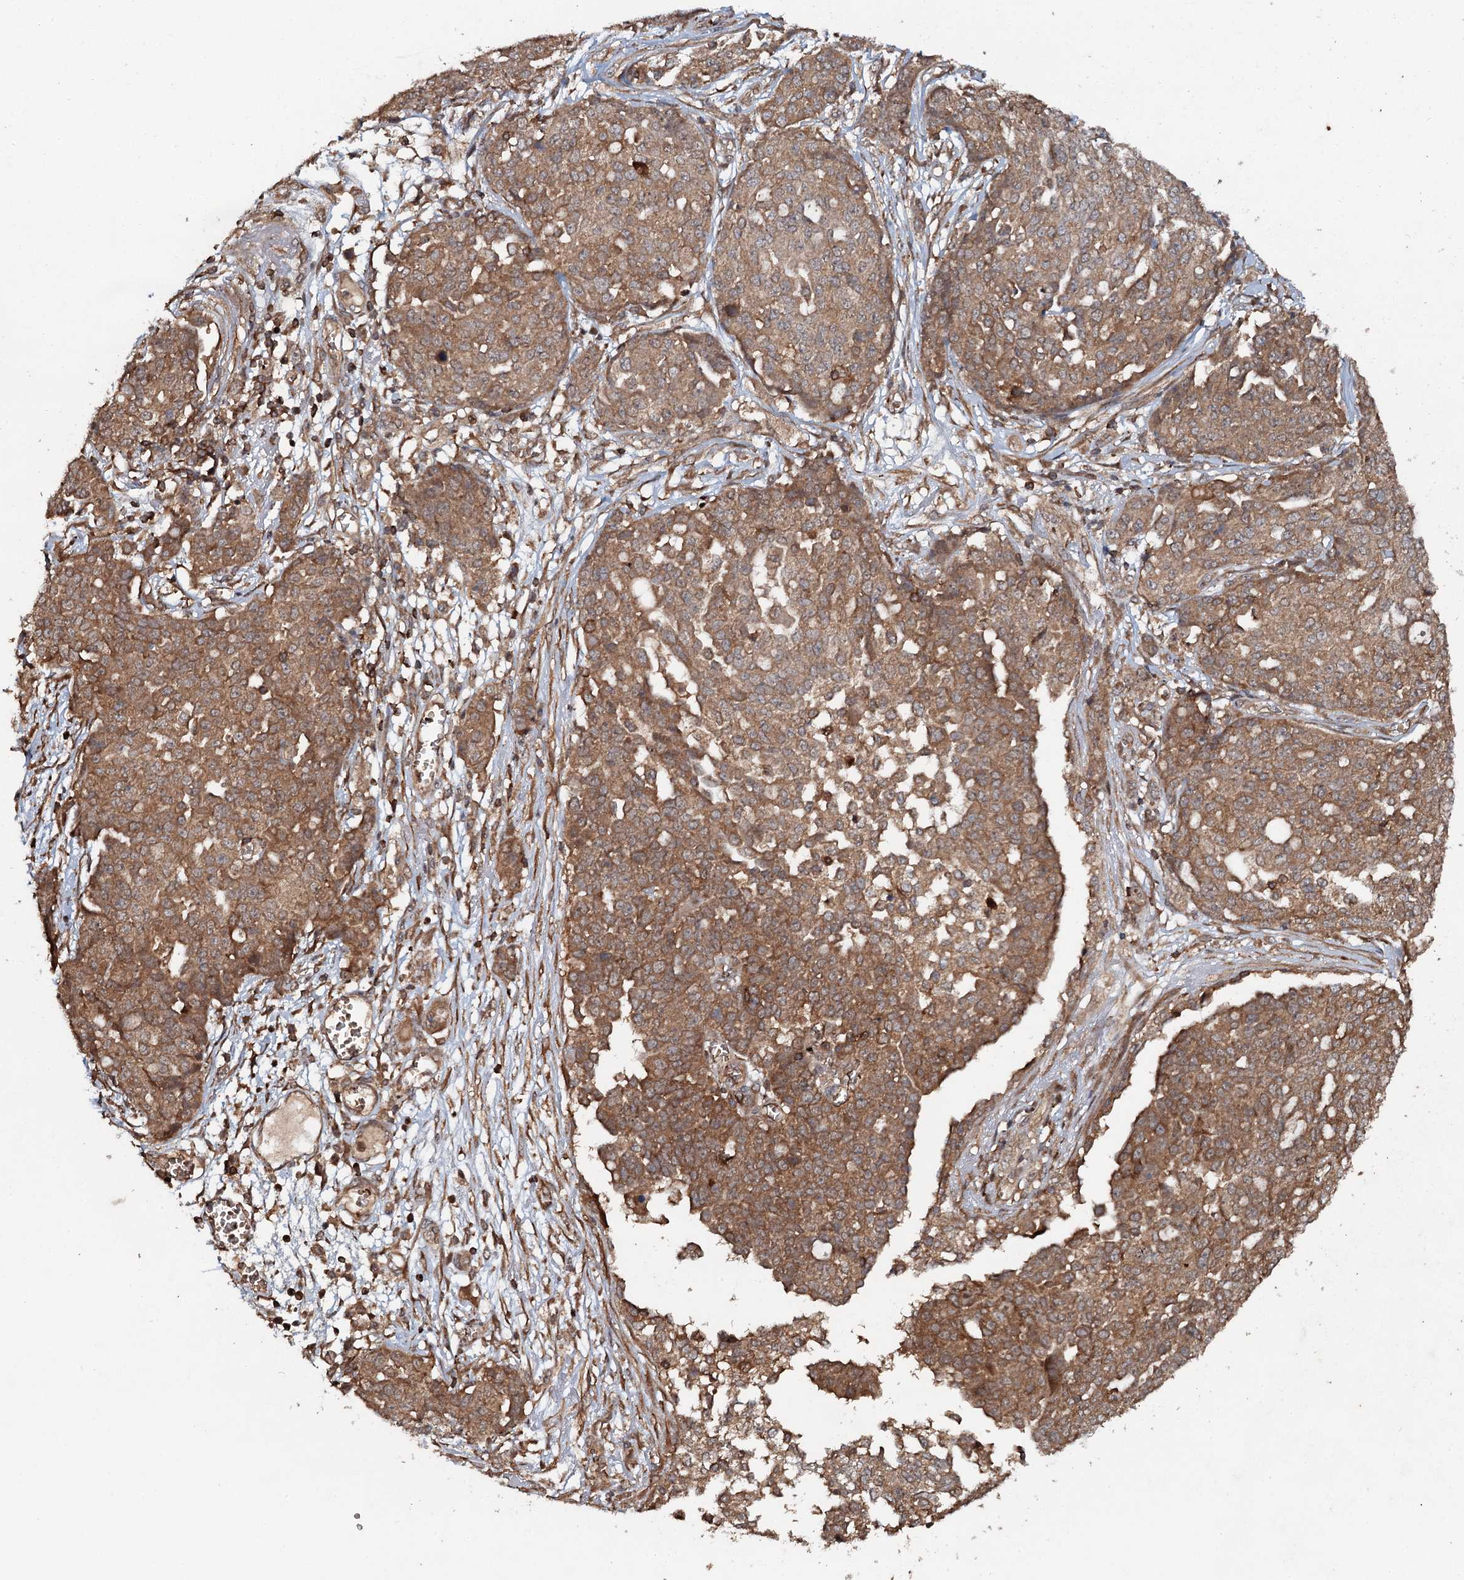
{"staining": {"intensity": "moderate", "quantity": ">75%", "location": "cytoplasmic/membranous"}, "tissue": "ovarian cancer", "cell_type": "Tumor cells", "image_type": "cancer", "snomed": [{"axis": "morphology", "description": "Cystadenocarcinoma, serous, NOS"}, {"axis": "topography", "description": "Soft tissue"}, {"axis": "topography", "description": "Ovary"}], "caption": "Ovarian cancer (serous cystadenocarcinoma) stained with immunohistochemistry demonstrates moderate cytoplasmic/membranous positivity in approximately >75% of tumor cells. Using DAB (3,3'-diaminobenzidine) (brown) and hematoxylin (blue) stains, captured at high magnification using brightfield microscopy.", "gene": "ADGRG3", "patient": {"sex": "female", "age": 57}}